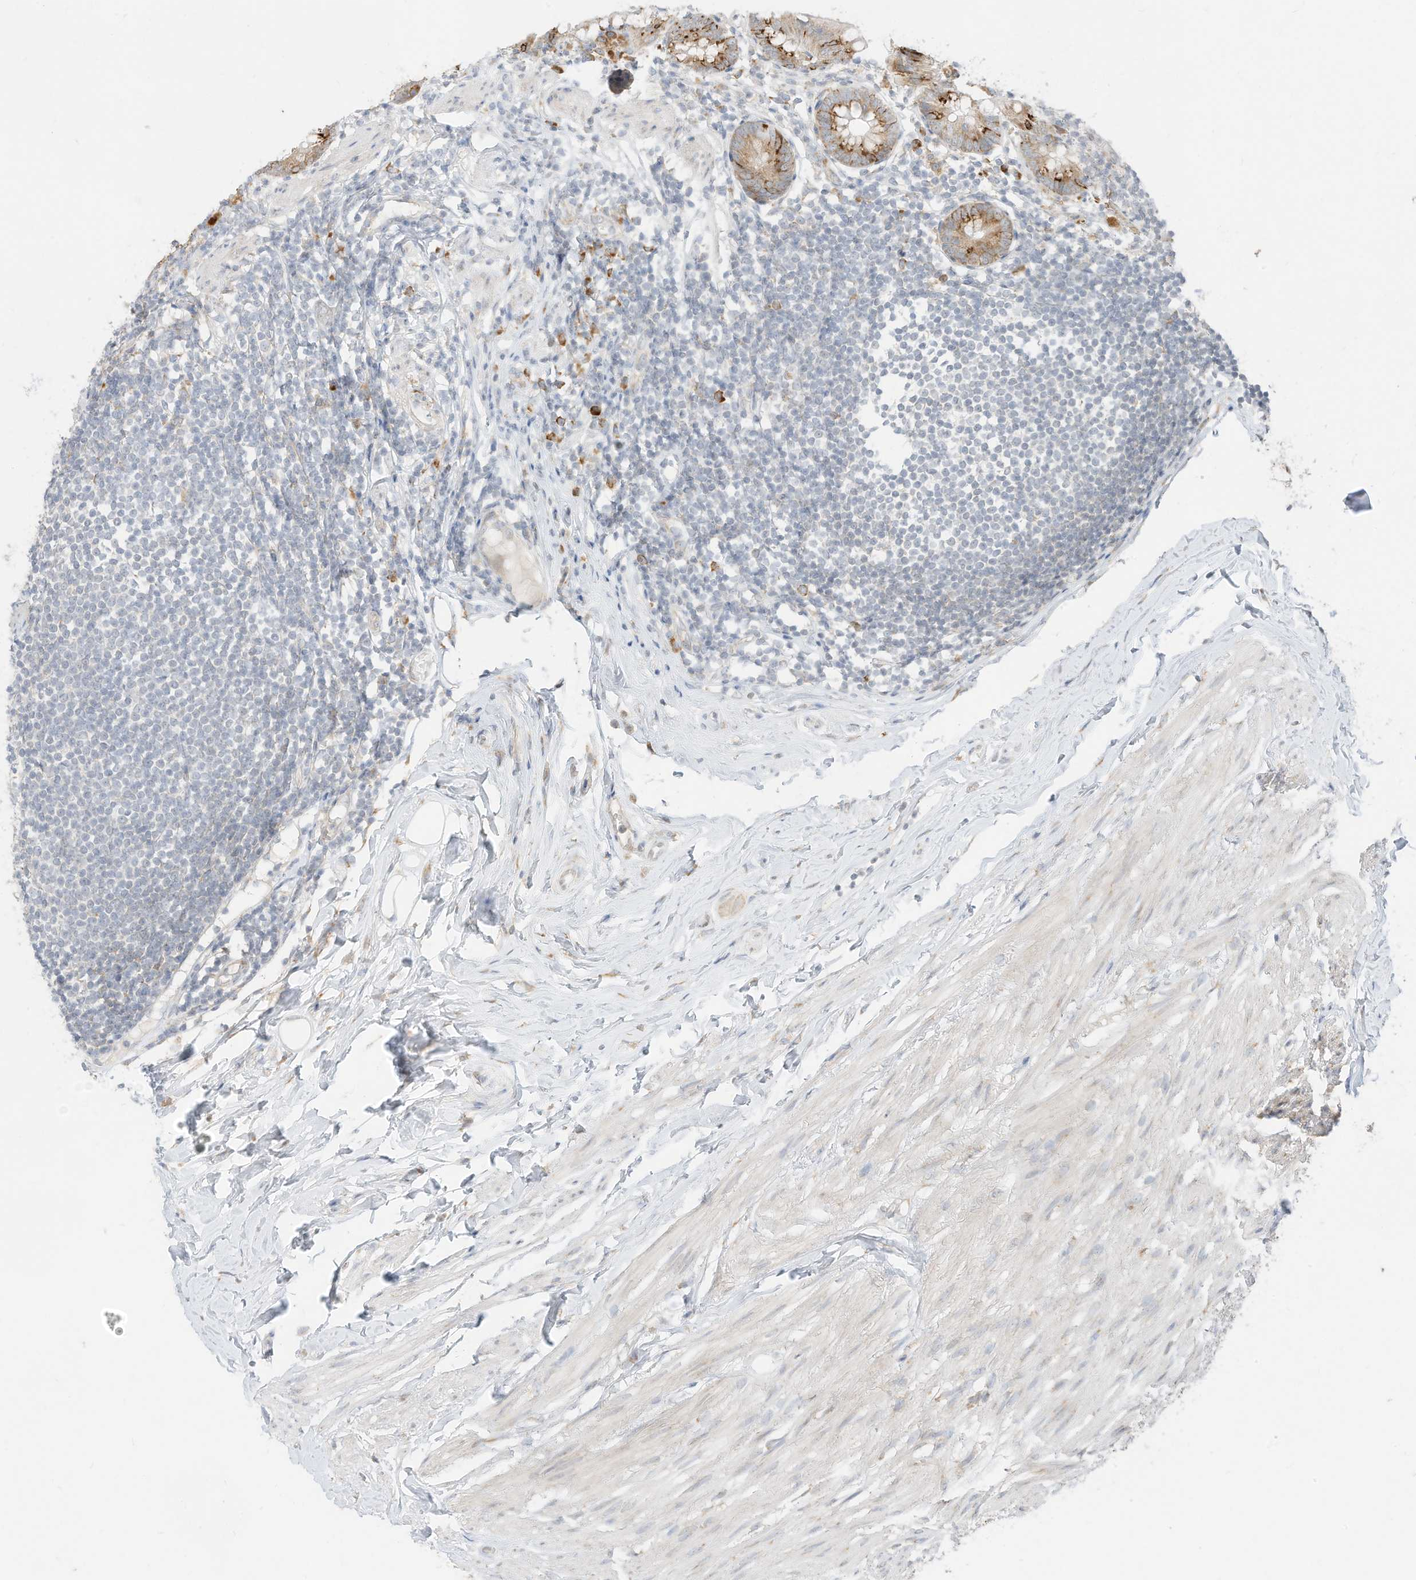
{"staining": {"intensity": "weak", "quantity": ">75%", "location": "cytoplasmic/membranous"}, "tissue": "appendix", "cell_type": "Glandular cells", "image_type": "normal", "snomed": [{"axis": "morphology", "description": "Normal tissue, NOS"}, {"axis": "topography", "description": "Appendix"}], "caption": "An image of appendix stained for a protein displays weak cytoplasmic/membranous brown staining in glandular cells. (DAB (3,3'-diaminobenzidine) IHC with brightfield microscopy, high magnification).", "gene": "STT3A", "patient": {"sex": "female", "age": 62}}